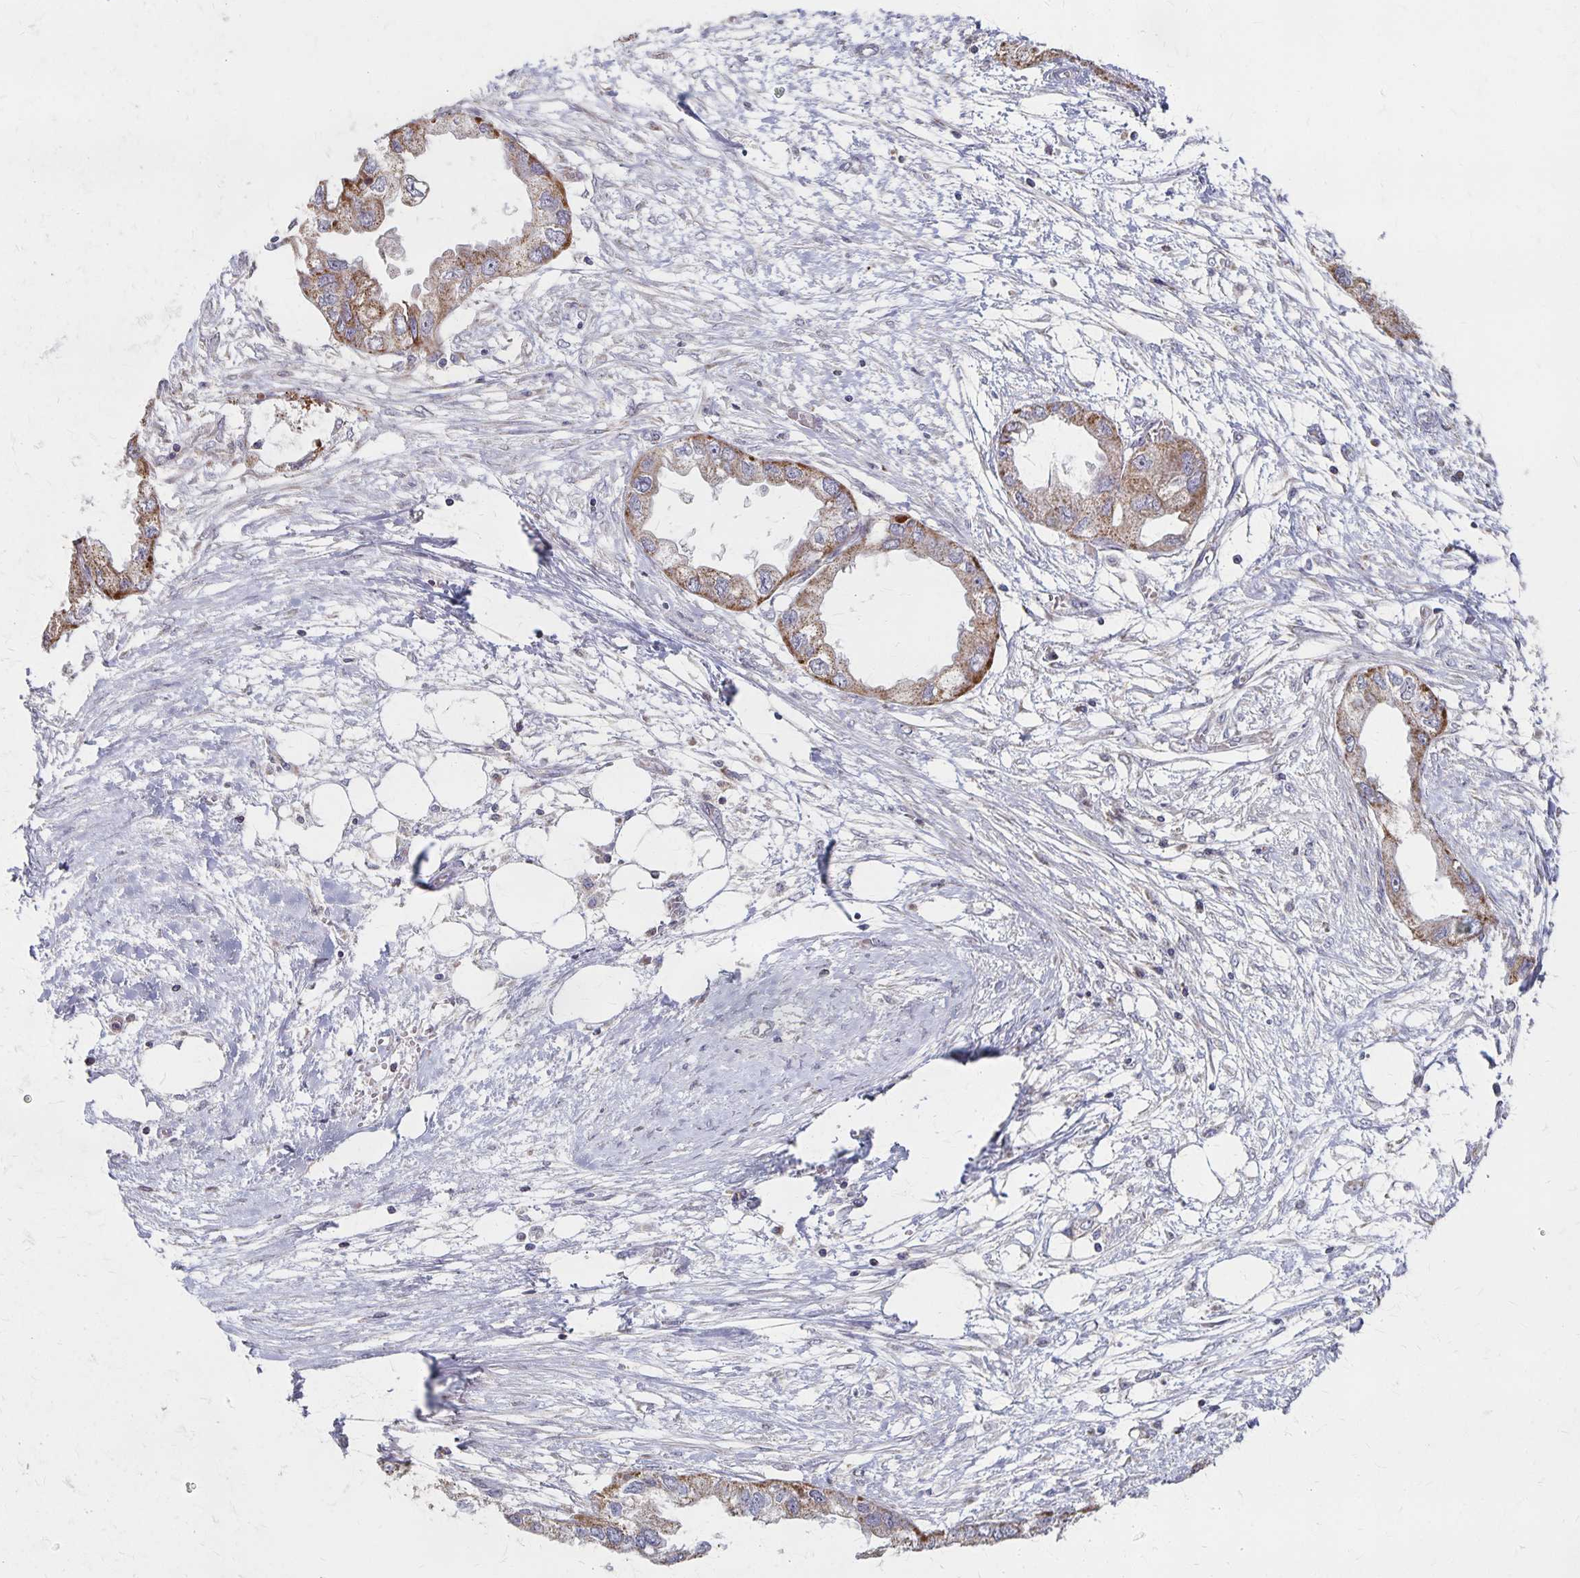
{"staining": {"intensity": "moderate", "quantity": ">75%", "location": "cytoplasmic/membranous"}, "tissue": "endometrial cancer", "cell_type": "Tumor cells", "image_type": "cancer", "snomed": [{"axis": "morphology", "description": "Adenocarcinoma, NOS"}, {"axis": "morphology", "description": "Adenocarcinoma, metastatic, NOS"}, {"axis": "topography", "description": "Adipose tissue"}, {"axis": "topography", "description": "Endometrium"}], "caption": "Adenocarcinoma (endometrial) stained for a protein reveals moderate cytoplasmic/membranous positivity in tumor cells. (Brightfield microscopy of DAB IHC at high magnification).", "gene": "DYRK4", "patient": {"sex": "female", "age": 67}}